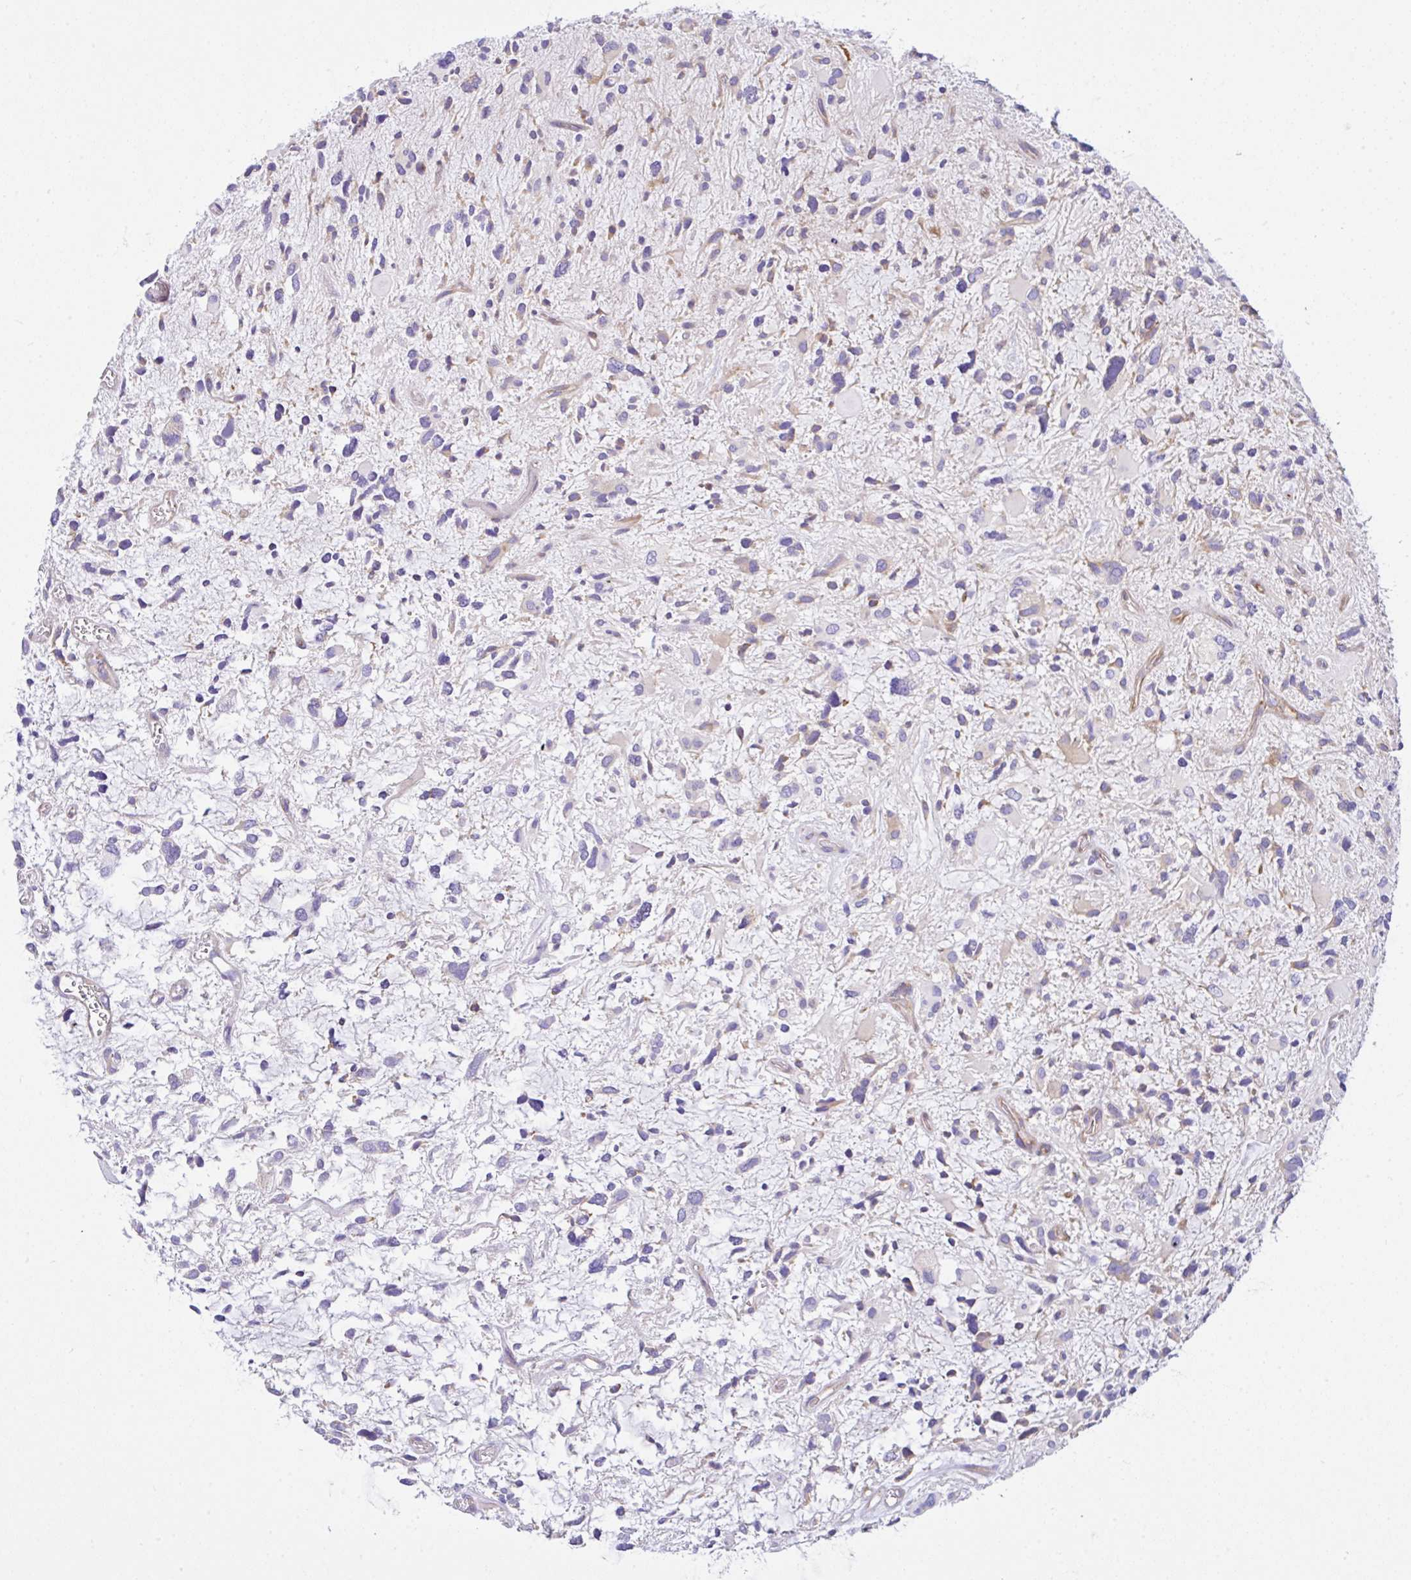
{"staining": {"intensity": "weak", "quantity": "<25%", "location": "cytoplasmic/membranous"}, "tissue": "glioma", "cell_type": "Tumor cells", "image_type": "cancer", "snomed": [{"axis": "morphology", "description": "Glioma, malignant, High grade"}, {"axis": "topography", "description": "Brain"}], "caption": "Malignant high-grade glioma stained for a protein using immunohistochemistry (IHC) demonstrates no expression tumor cells.", "gene": "GFPT2", "patient": {"sex": "female", "age": 11}}